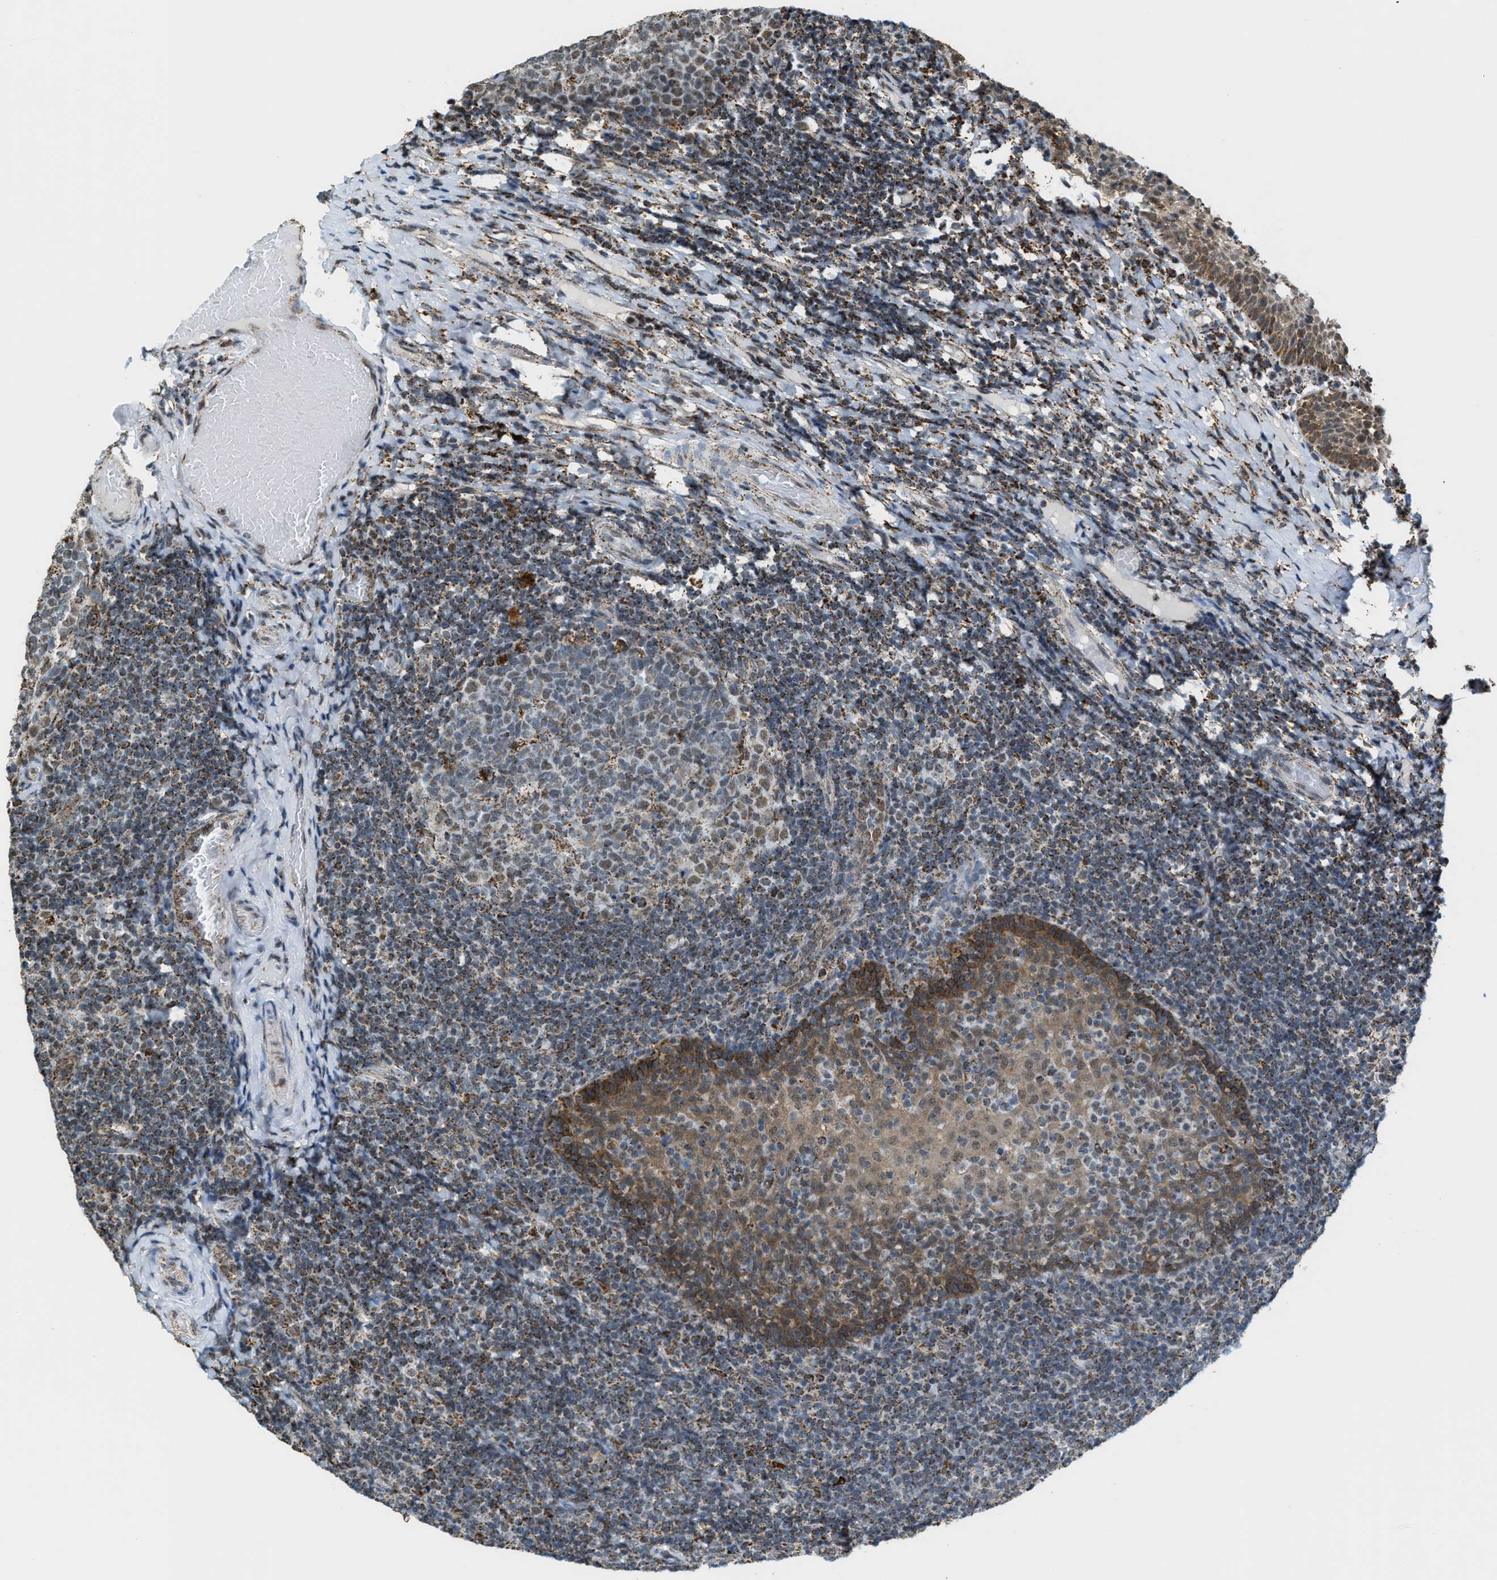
{"staining": {"intensity": "moderate", "quantity": ">75%", "location": "cytoplasmic/membranous,nuclear"}, "tissue": "tonsil", "cell_type": "Germinal center cells", "image_type": "normal", "snomed": [{"axis": "morphology", "description": "Normal tissue, NOS"}, {"axis": "topography", "description": "Tonsil"}], "caption": "Moderate cytoplasmic/membranous,nuclear positivity is identified in approximately >75% of germinal center cells in benign tonsil.", "gene": "HIBADH", "patient": {"sex": "female", "age": 19}}